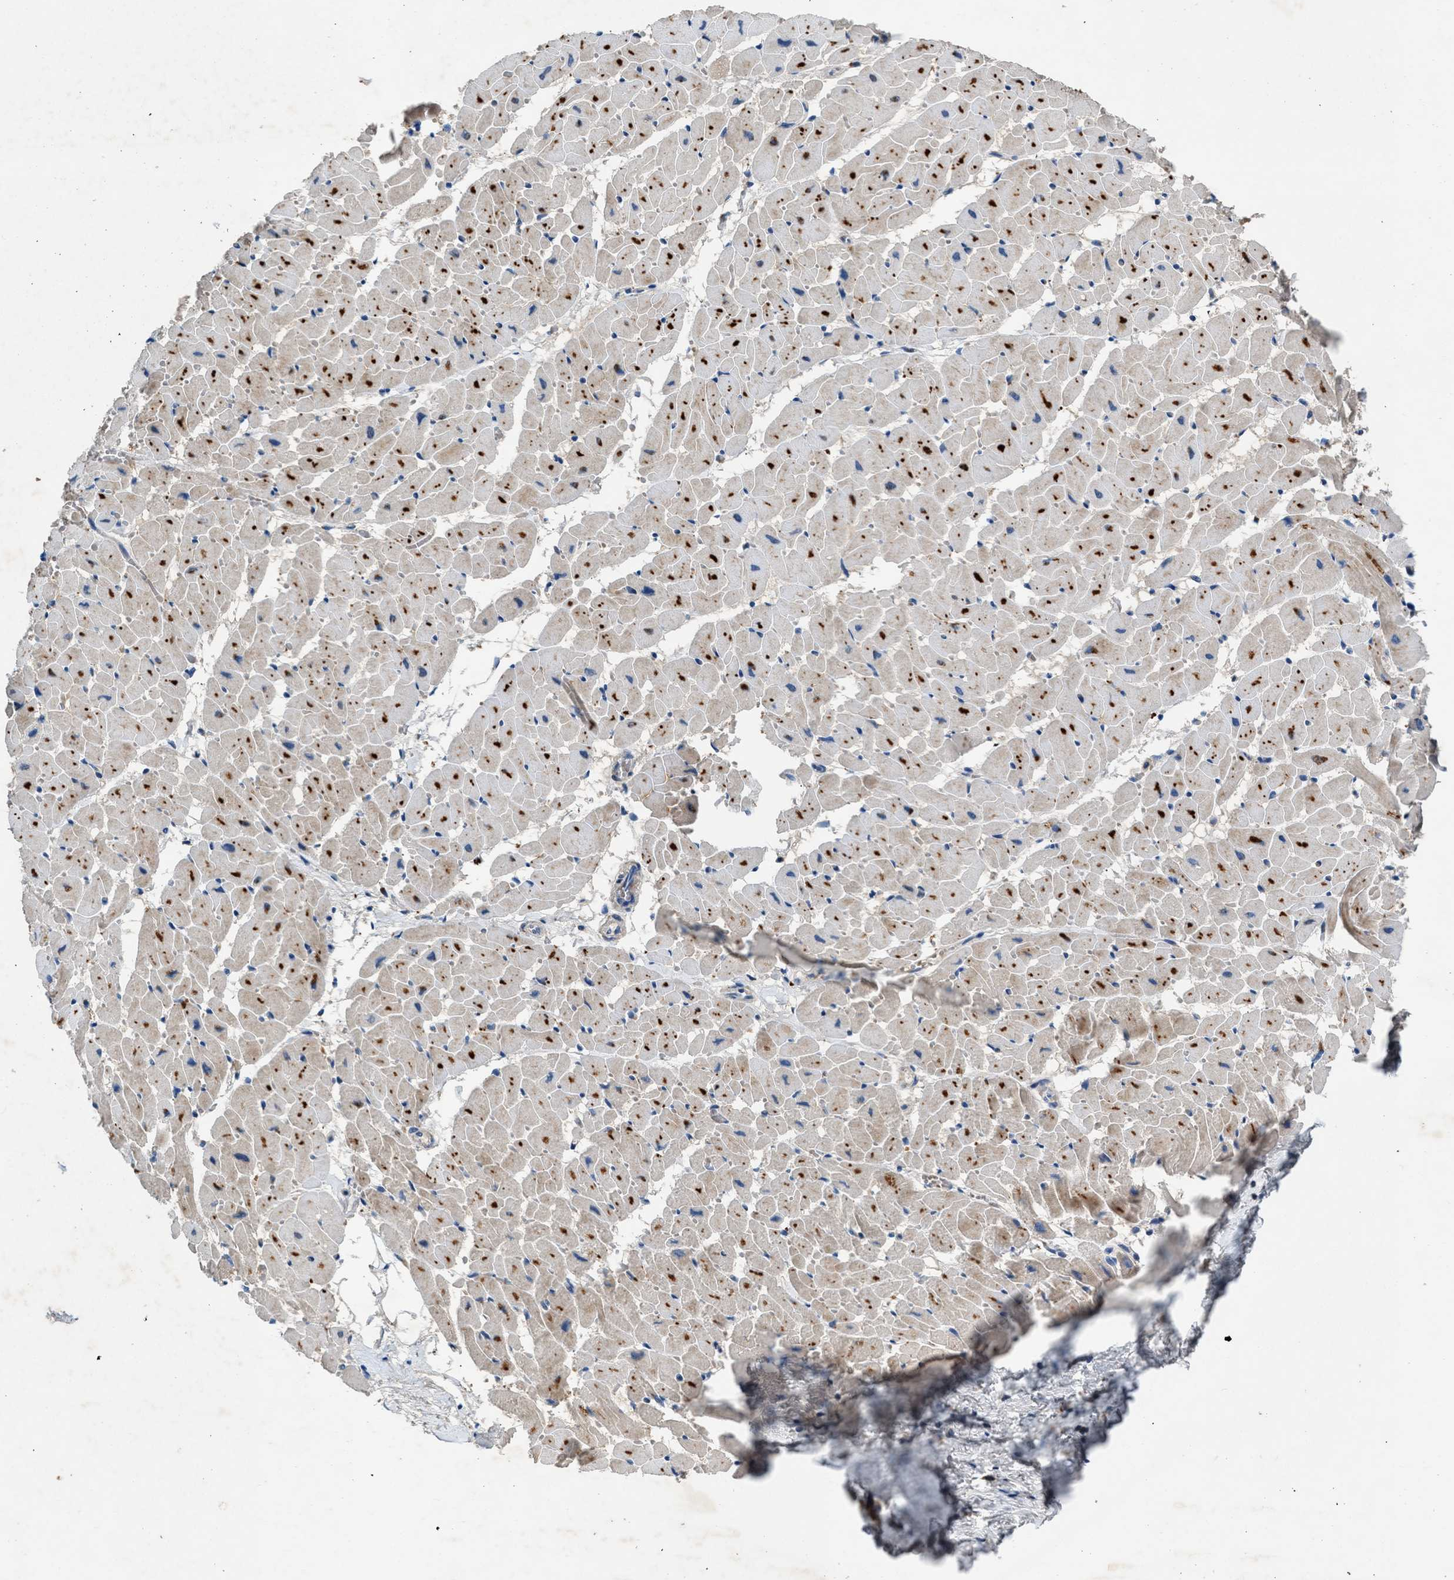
{"staining": {"intensity": "moderate", "quantity": "25%-75%", "location": "cytoplasmic/membranous"}, "tissue": "heart muscle", "cell_type": "Cardiomyocytes", "image_type": "normal", "snomed": [{"axis": "morphology", "description": "Normal tissue, NOS"}, {"axis": "topography", "description": "Heart"}], "caption": "An image showing moderate cytoplasmic/membranous positivity in approximately 25%-75% of cardiomyocytes in benign heart muscle, as visualized by brown immunohistochemical staining.", "gene": "RWDD2B", "patient": {"sex": "female", "age": 19}}